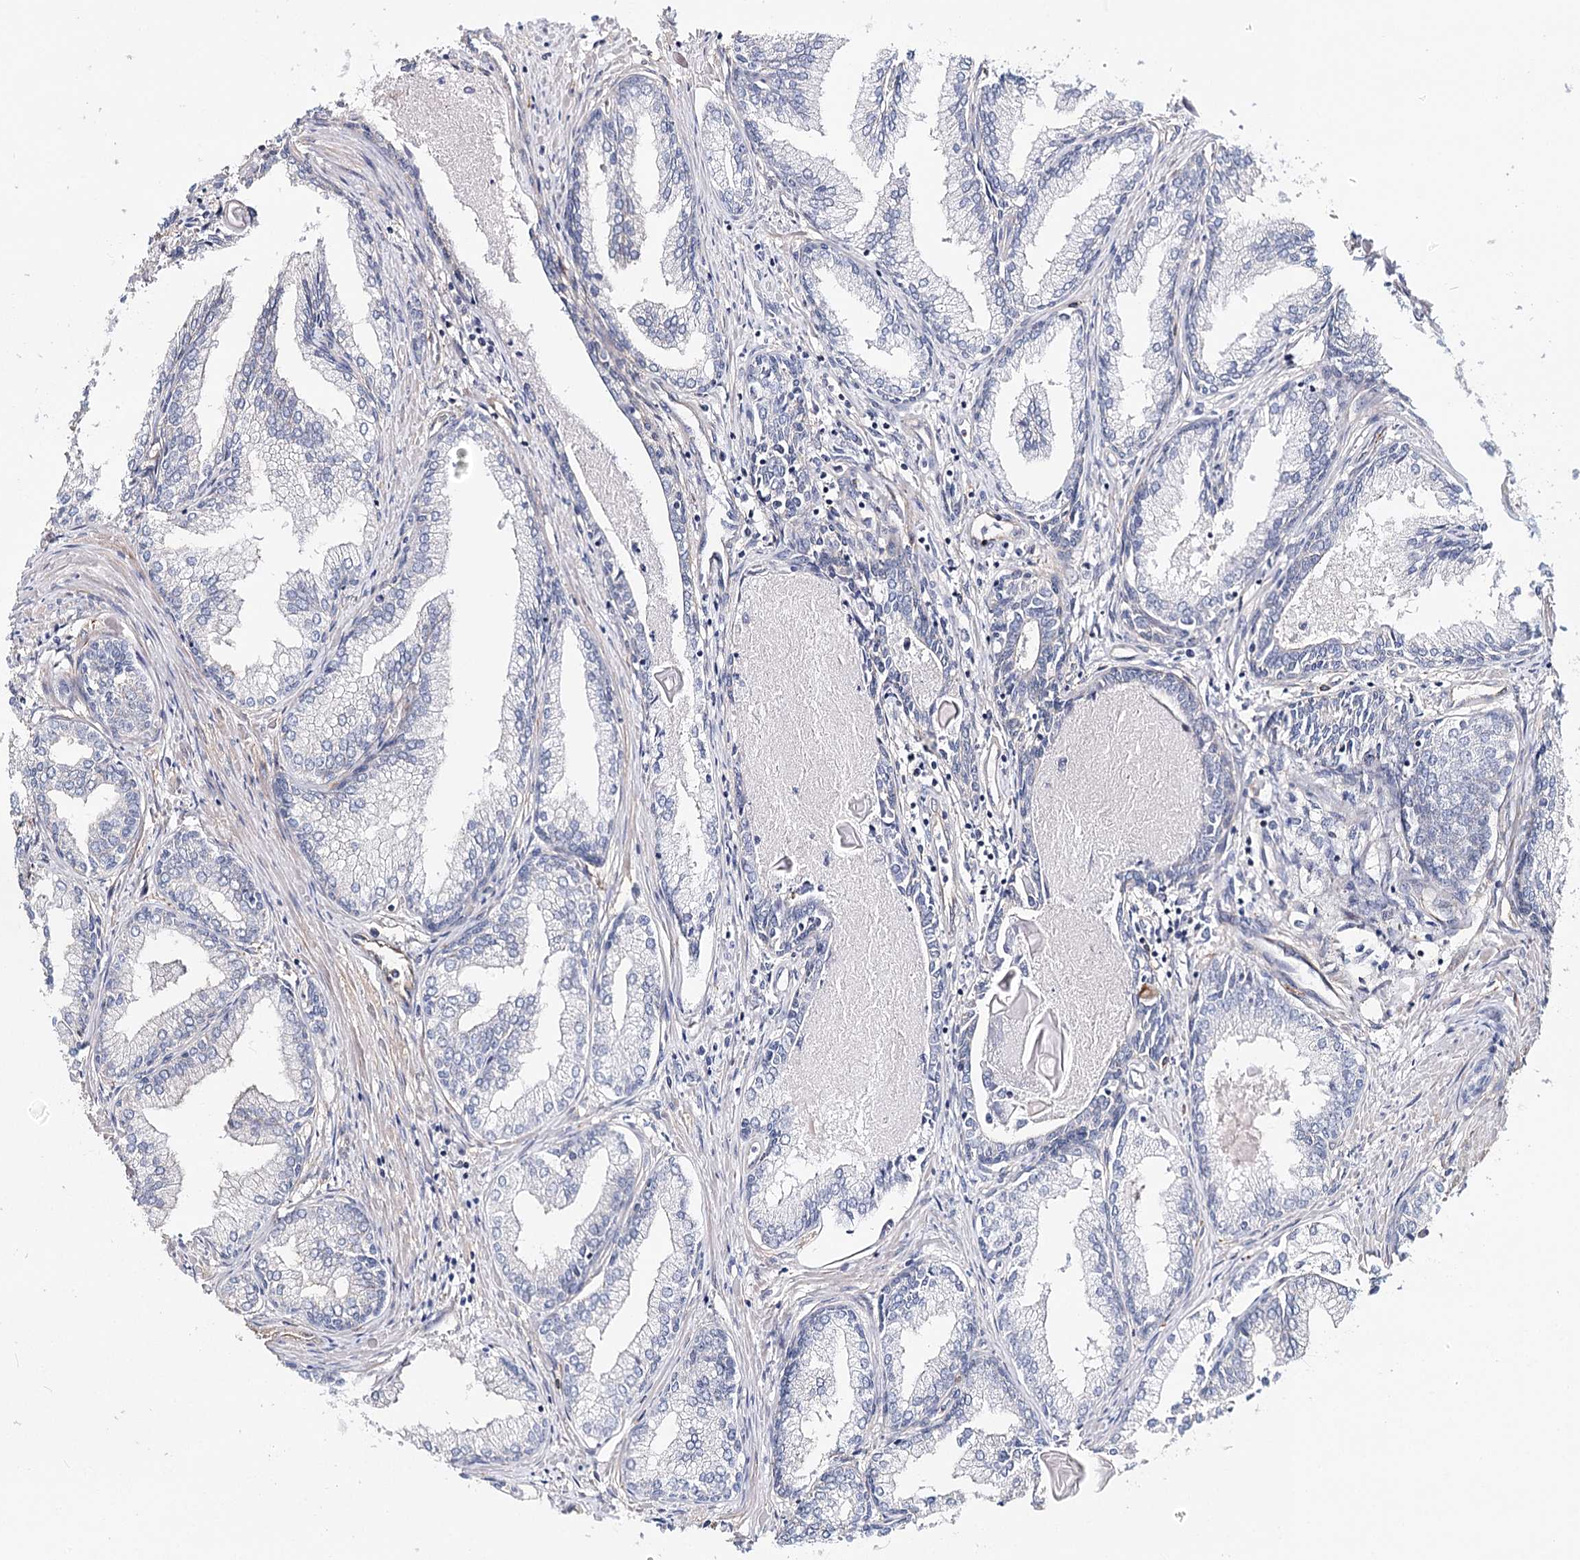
{"staining": {"intensity": "negative", "quantity": "none", "location": "none"}, "tissue": "prostate cancer", "cell_type": "Tumor cells", "image_type": "cancer", "snomed": [{"axis": "morphology", "description": "Adenocarcinoma, High grade"}, {"axis": "topography", "description": "Prostate"}], "caption": "Human adenocarcinoma (high-grade) (prostate) stained for a protein using immunohistochemistry (IHC) displays no staining in tumor cells.", "gene": "TMEM218", "patient": {"sex": "male", "age": 68}}